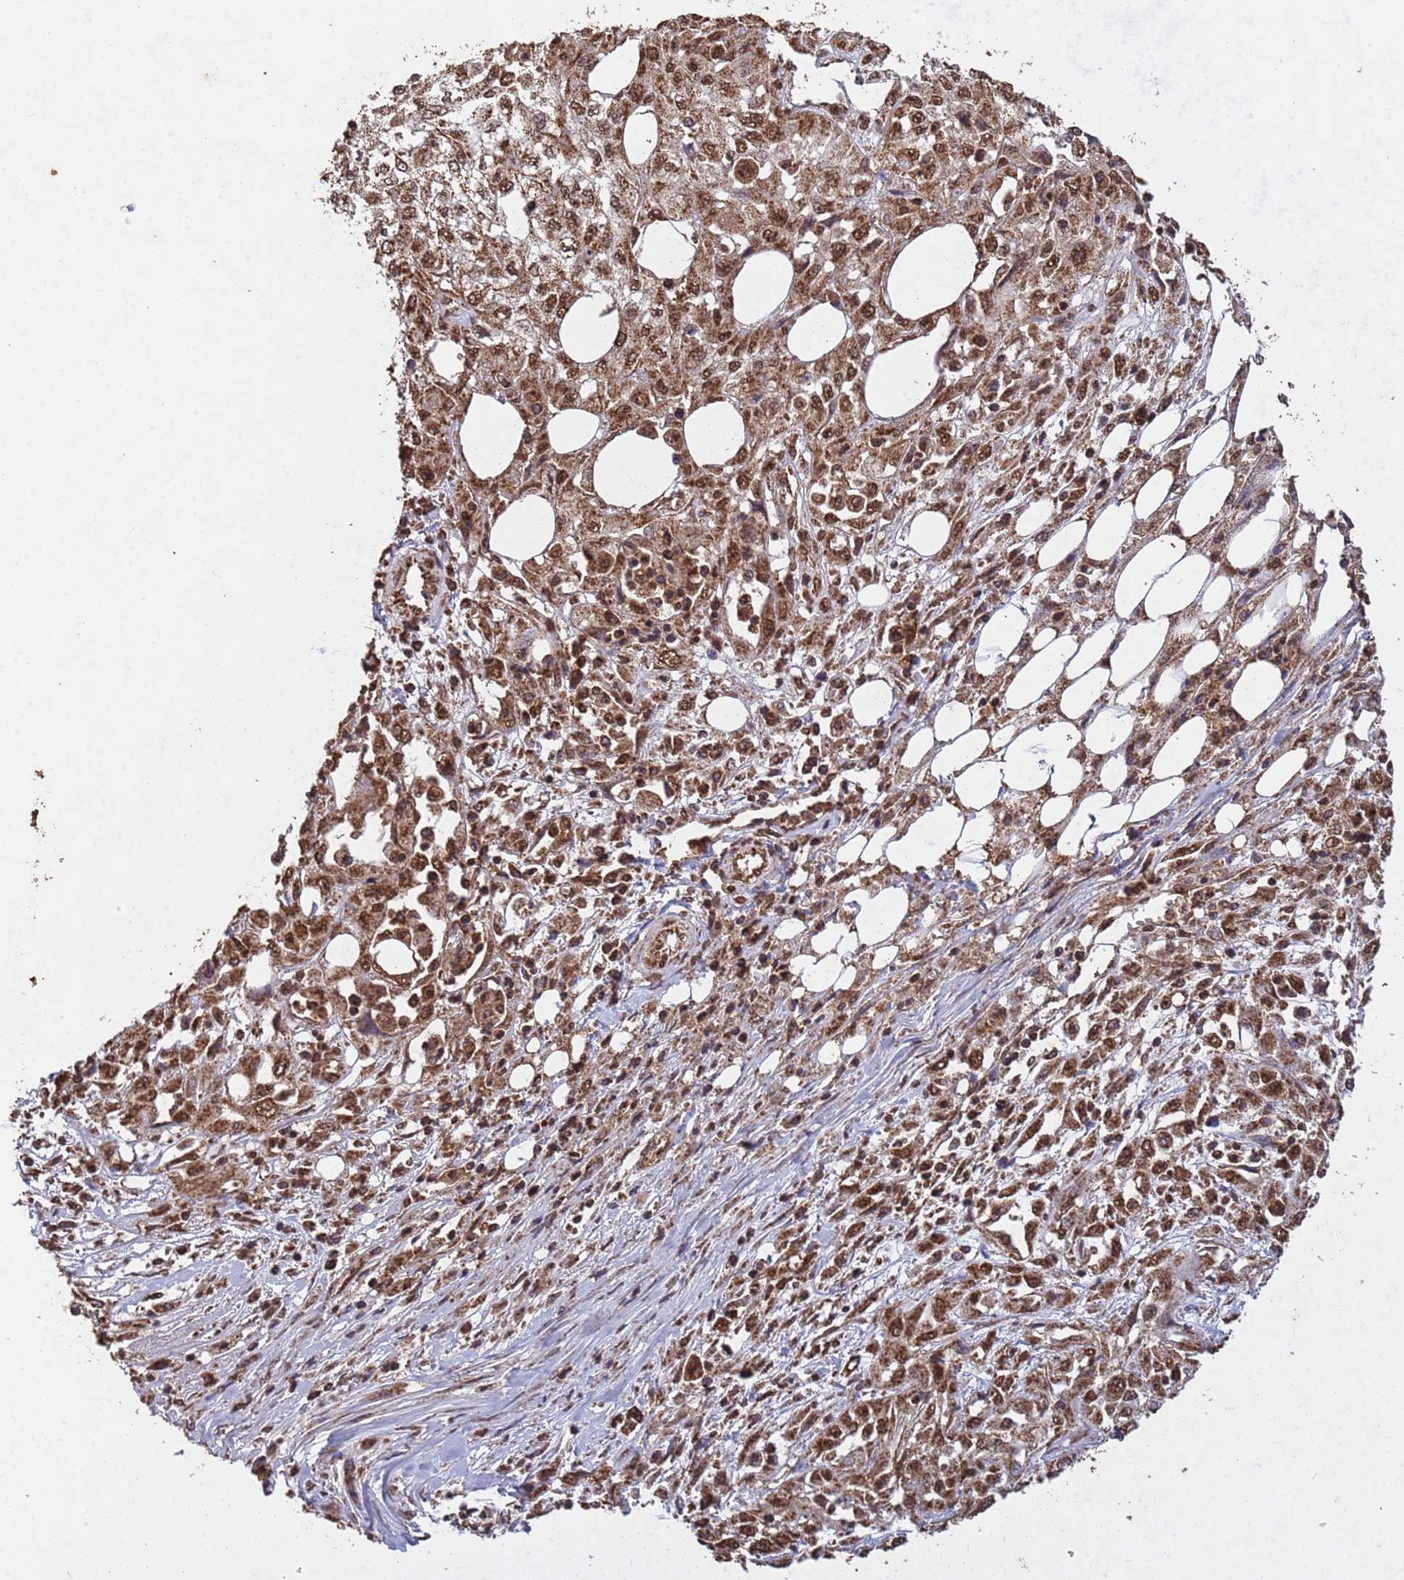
{"staining": {"intensity": "moderate", "quantity": ">75%", "location": "nuclear"}, "tissue": "skin cancer", "cell_type": "Tumor cells", "image_type": "cancer", "snomed": [{"axis": "morphology", "description": "Squamous cell carcinoma, NOS"}, {"axis": "morphology", "description": "Squamous cell carcinoma, metastatic, NOS"}, {"axis": "topography", "description": "Skin"}, {"axis": "topography", "description": "Lymph node"}], "caption": "Skin cancer stained with a protein marker exhibits moderate staining in tumor cells.", "gene": "HDAC10", "patient": {"sex": "male", "age": 75}}